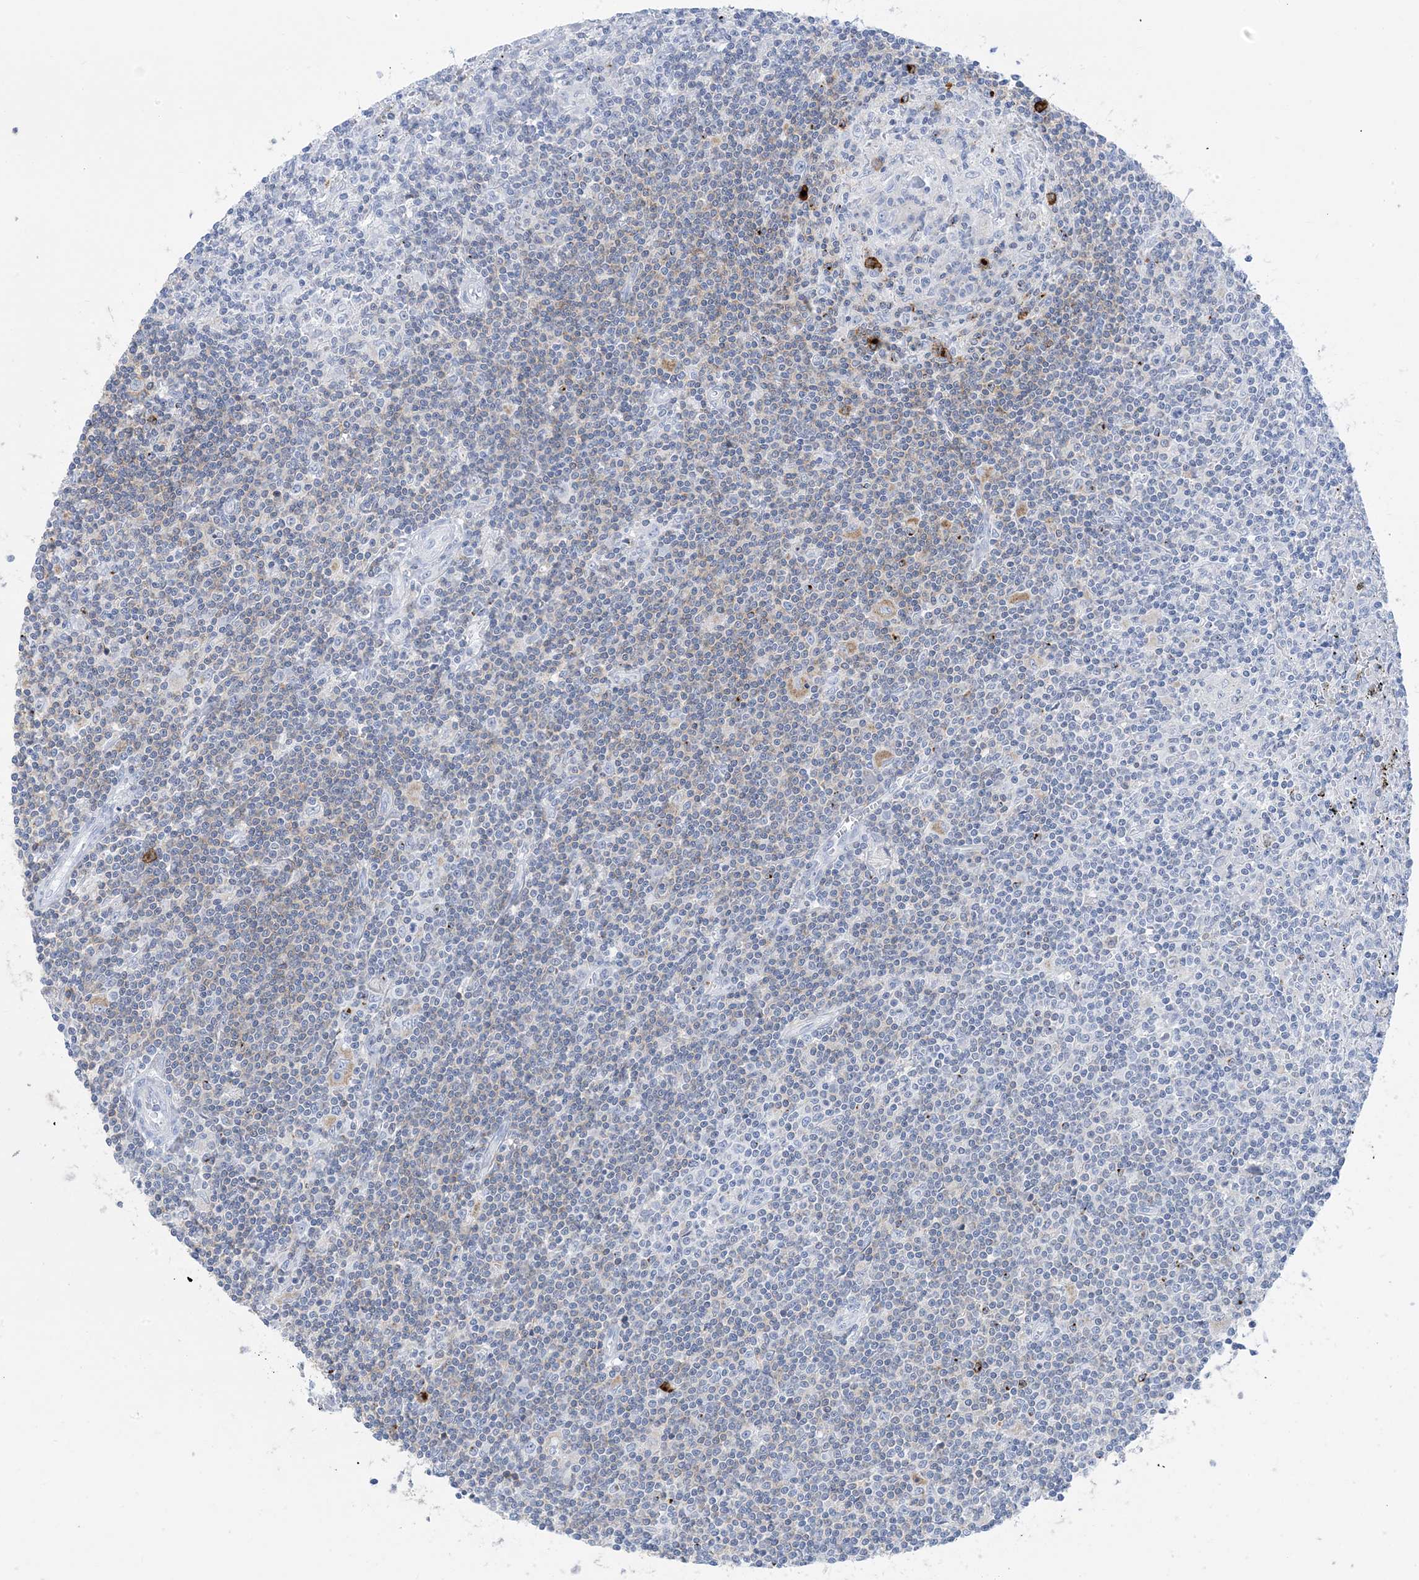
{"staining": {"intensity": "negative", "quantity": "none", "location": "none"}, "tissue": "lymphoma", "cell_type": "Tumor cells", "image_type": "cancer", "snomed": [{"axis": "morphology", "description": "Malignant lymphoma, non-Hodgkin's type, Low grade"}, {"axis": "topography", "description": "Spleen"}], "caption": "Low-grade malignant lymphoma, non-Hodgkin's type stained for a protein using immunohistochemistry shows no positivity tumor cells.", "gene": "SH3YL1", "patient": {"sex": "male", "age": 76}}